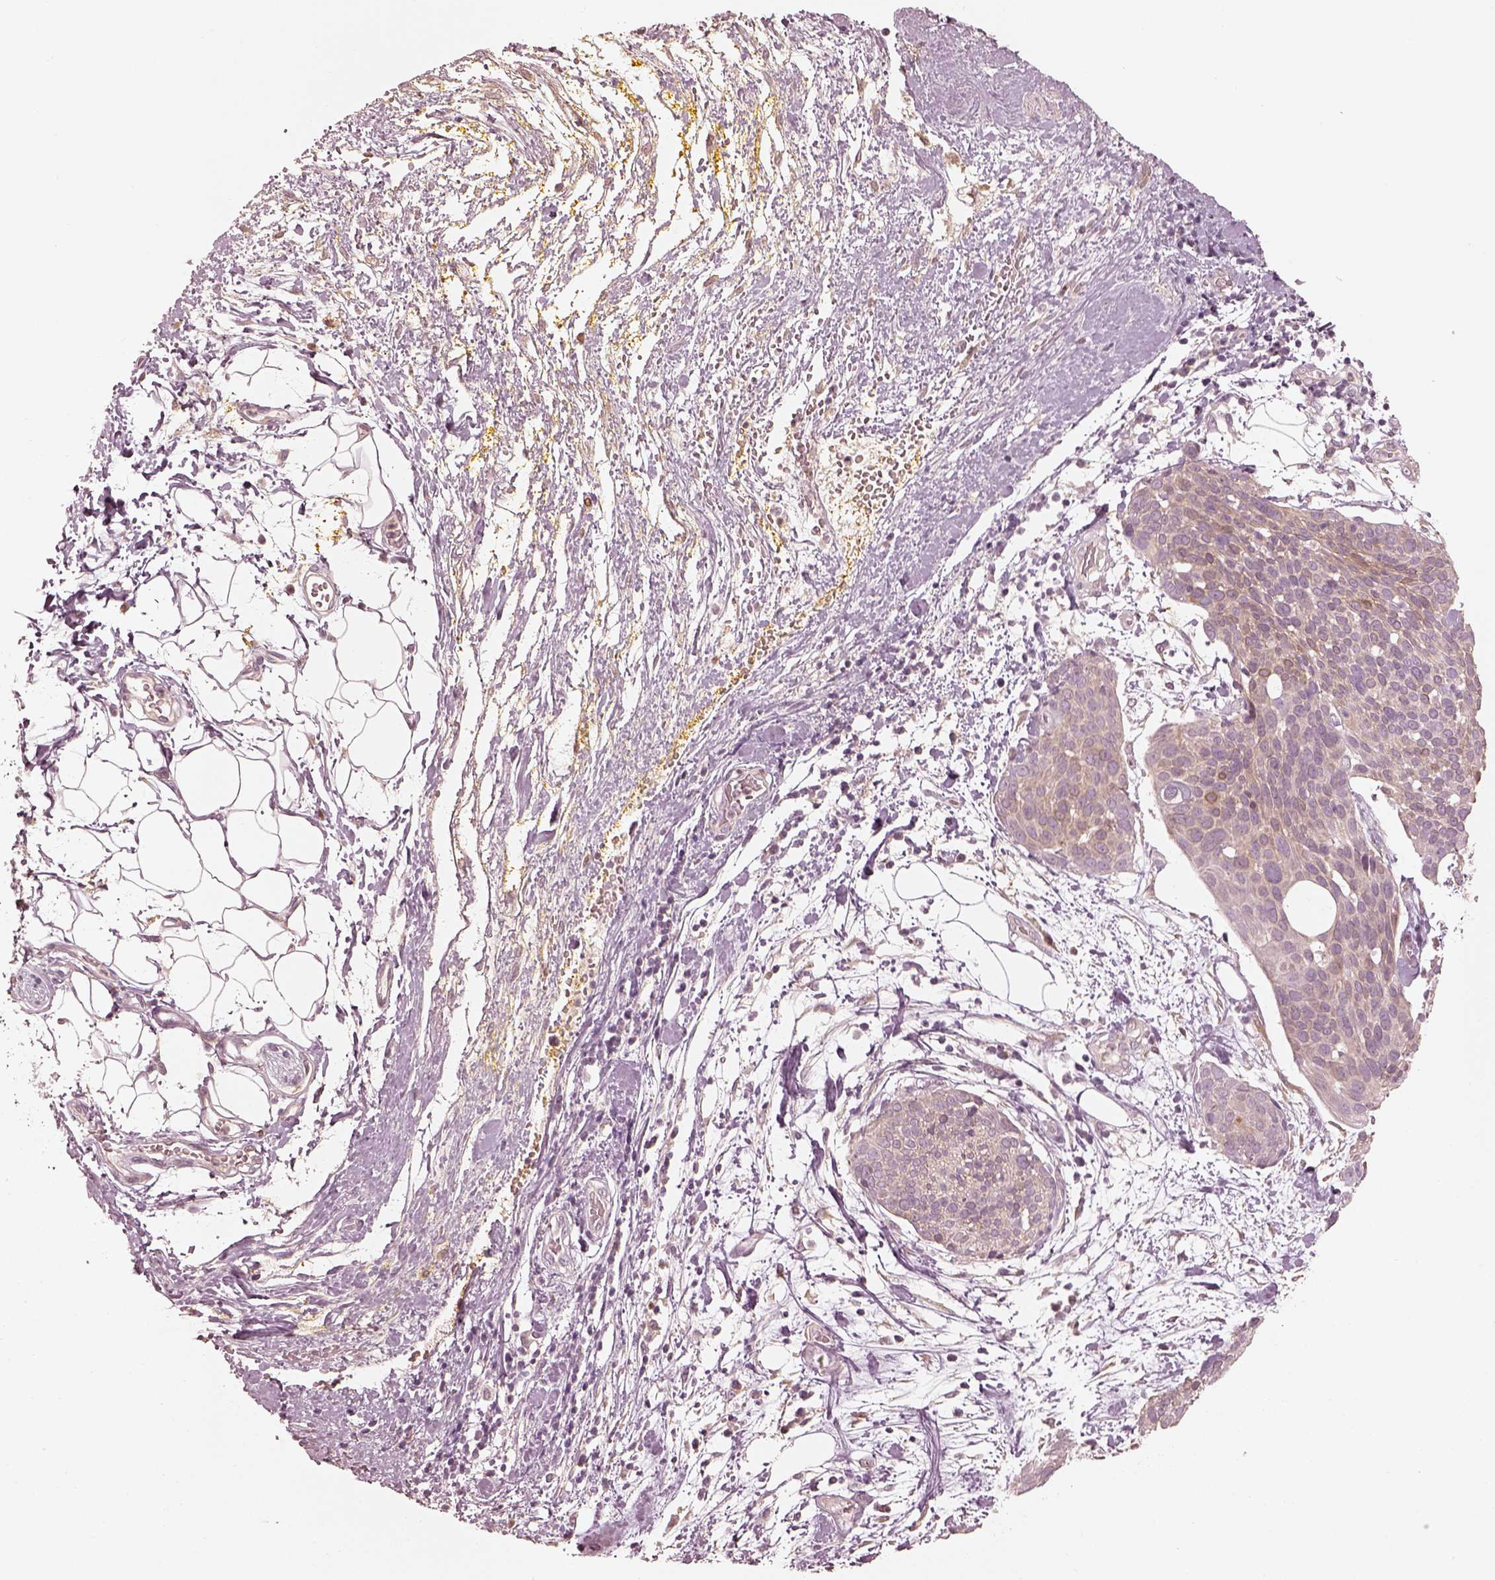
{"staining": {"intensity": "weak", "quantity": "25%-75%", "location": "cytoplasmic/membranous"}, "tissue": "cervical cancer", "cell_type": "Tumor cells", "image_type": "cancer", "snomed": [{"axis": "morphology", "description": "Squamous cell carcinoma, NOS"}, {"axis": "topography", "description": "Cervix"}], "caption": "Immunohistochemical staining of cervical squamous cell carcinoma exhibits low levels of weak cytoplasmic/membranous protein staining in approximately 25%-75% of tumor cells.", "gene": "WLS", "patient": {"sex": "female", "age": 39}}